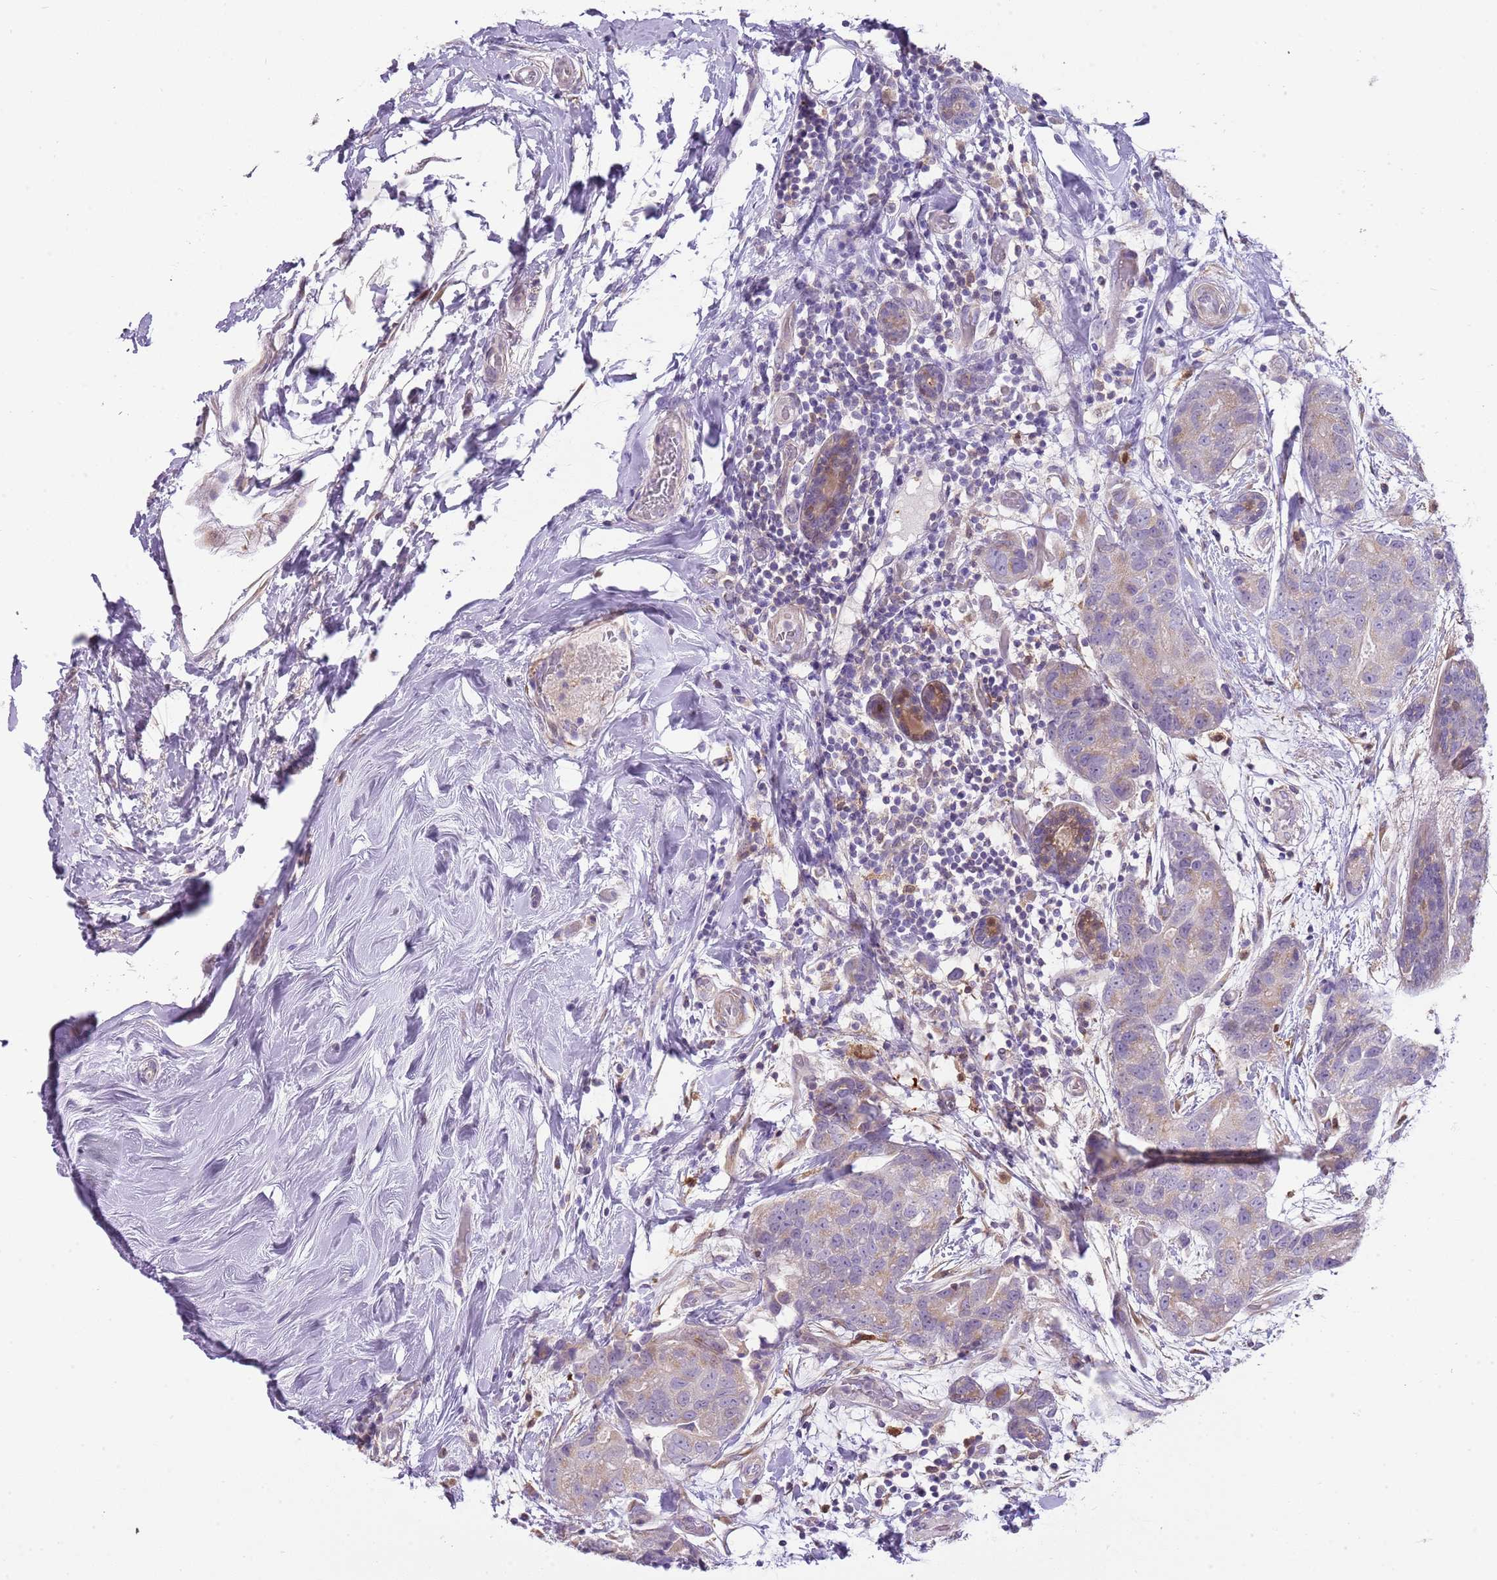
{"staining": {"intensity": "moderate", "quantity": "25%-75%", "location": "cytoplasmic/membranous"}, "tissue": "breast cancer", "cell_type": "Tumor cells", "image_type": "cancer", "snomed": [{"axis": "morphology", "description": "Duct carcinoma"}, {"axis": "topography", "description": "Breast"}], "caption": "IHC of human intraductal carcinoma (breast) reveals medium levels of moderate cytoplasmic/membranous staining in about 25%-75% of tumor cells.", "gene": "DIPK1C", "patient": {"sex": "female", "age": 62}}